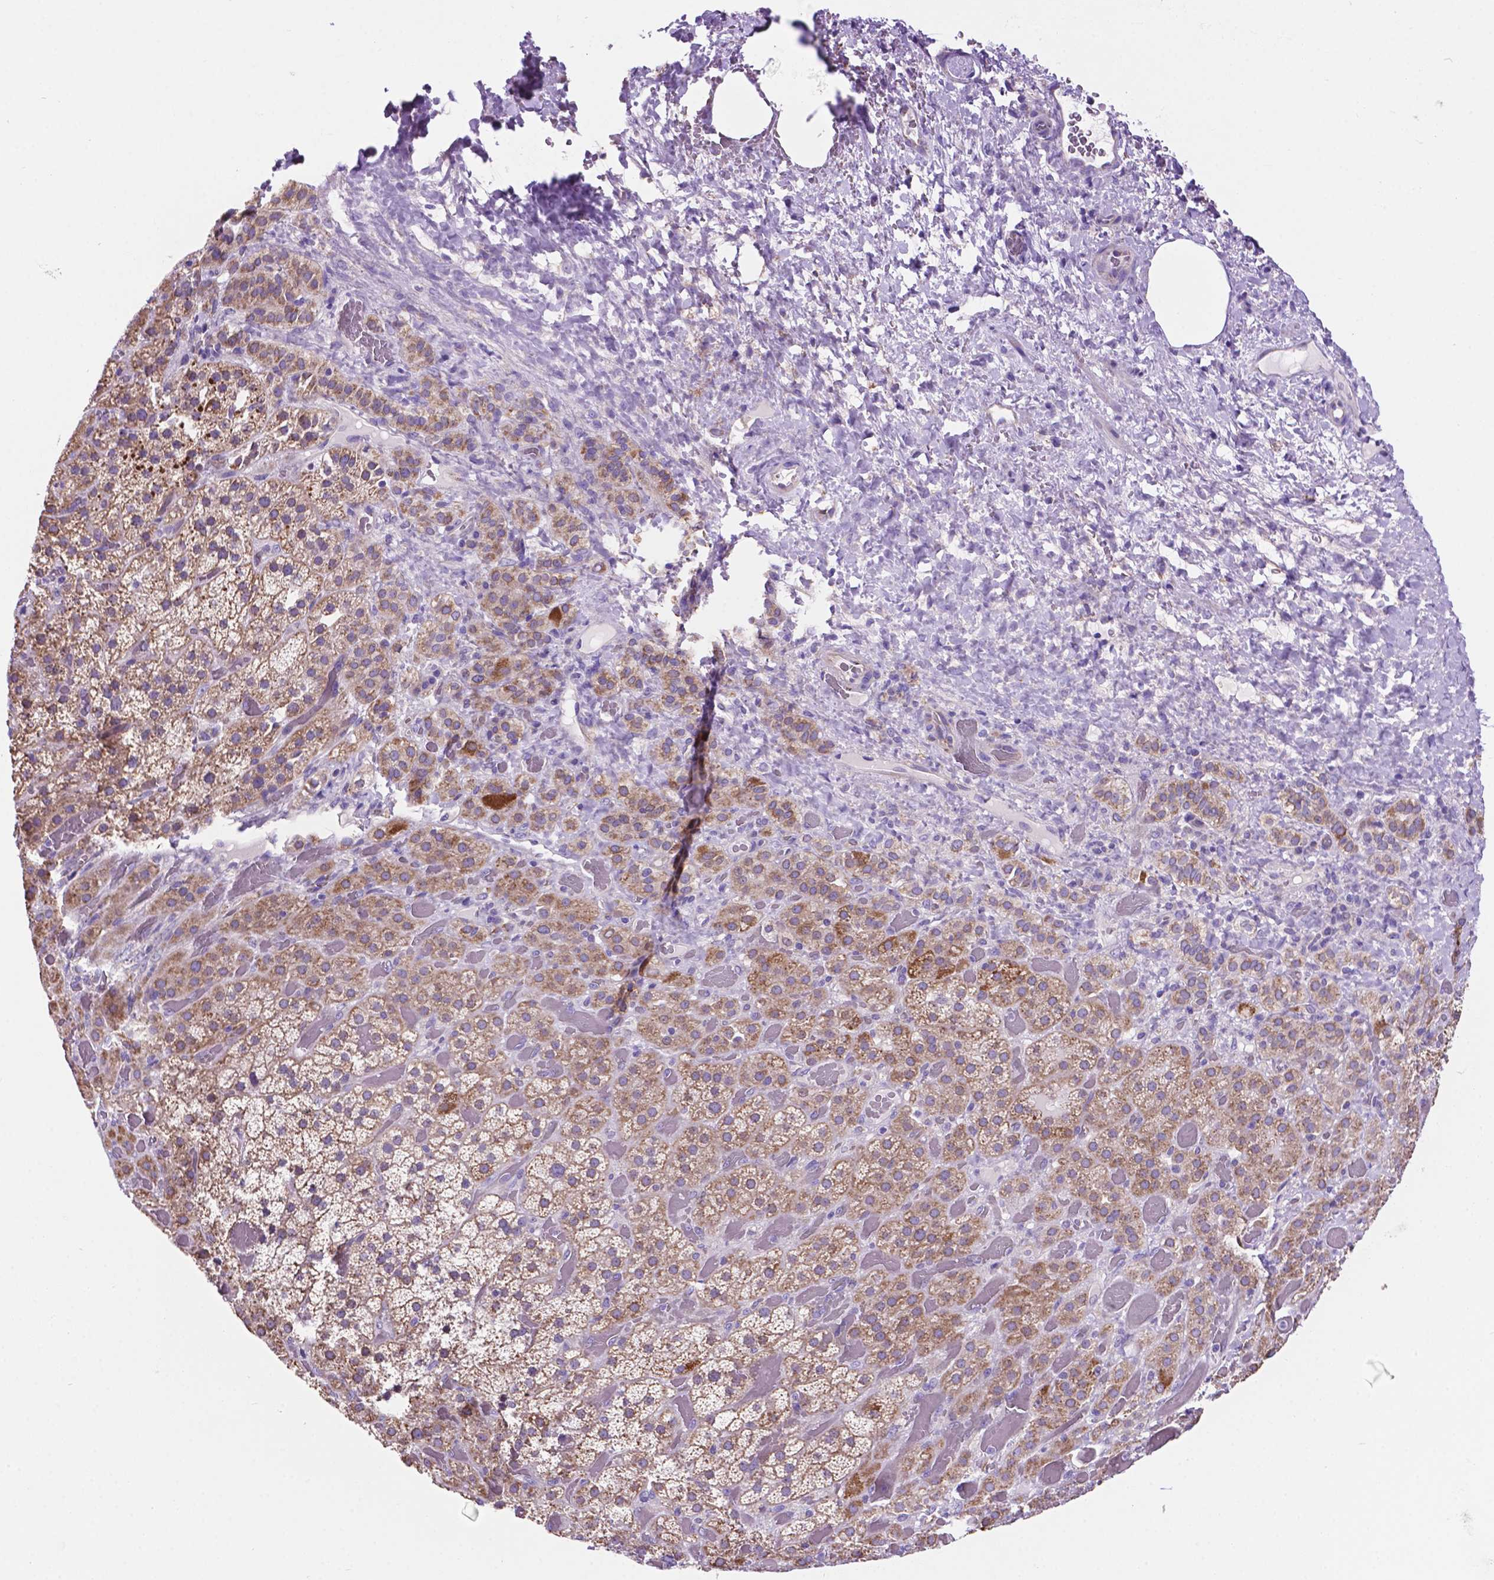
{"staining": {"intensity": "moderate", "quantity": ">75%", "location": "cytoplasmic/membranous"}, "tissue": "adrenal gland", "cell_type": "Glandular cells", "image_type": "normal", "snomed": [{"axis": "morphology", "description": "Normal tissue, NOS"}, {"axis": "topography", "description": "Adrenal gland"}], "caption": "Moderate cytoplasmic/membranous staining for a protein is identified in approximately >75% of glandular cells of benign adrenal gland using immunohistochemistry.", "gene": "TMEM121B", "patient": {"sex": "male", "age": 57}}